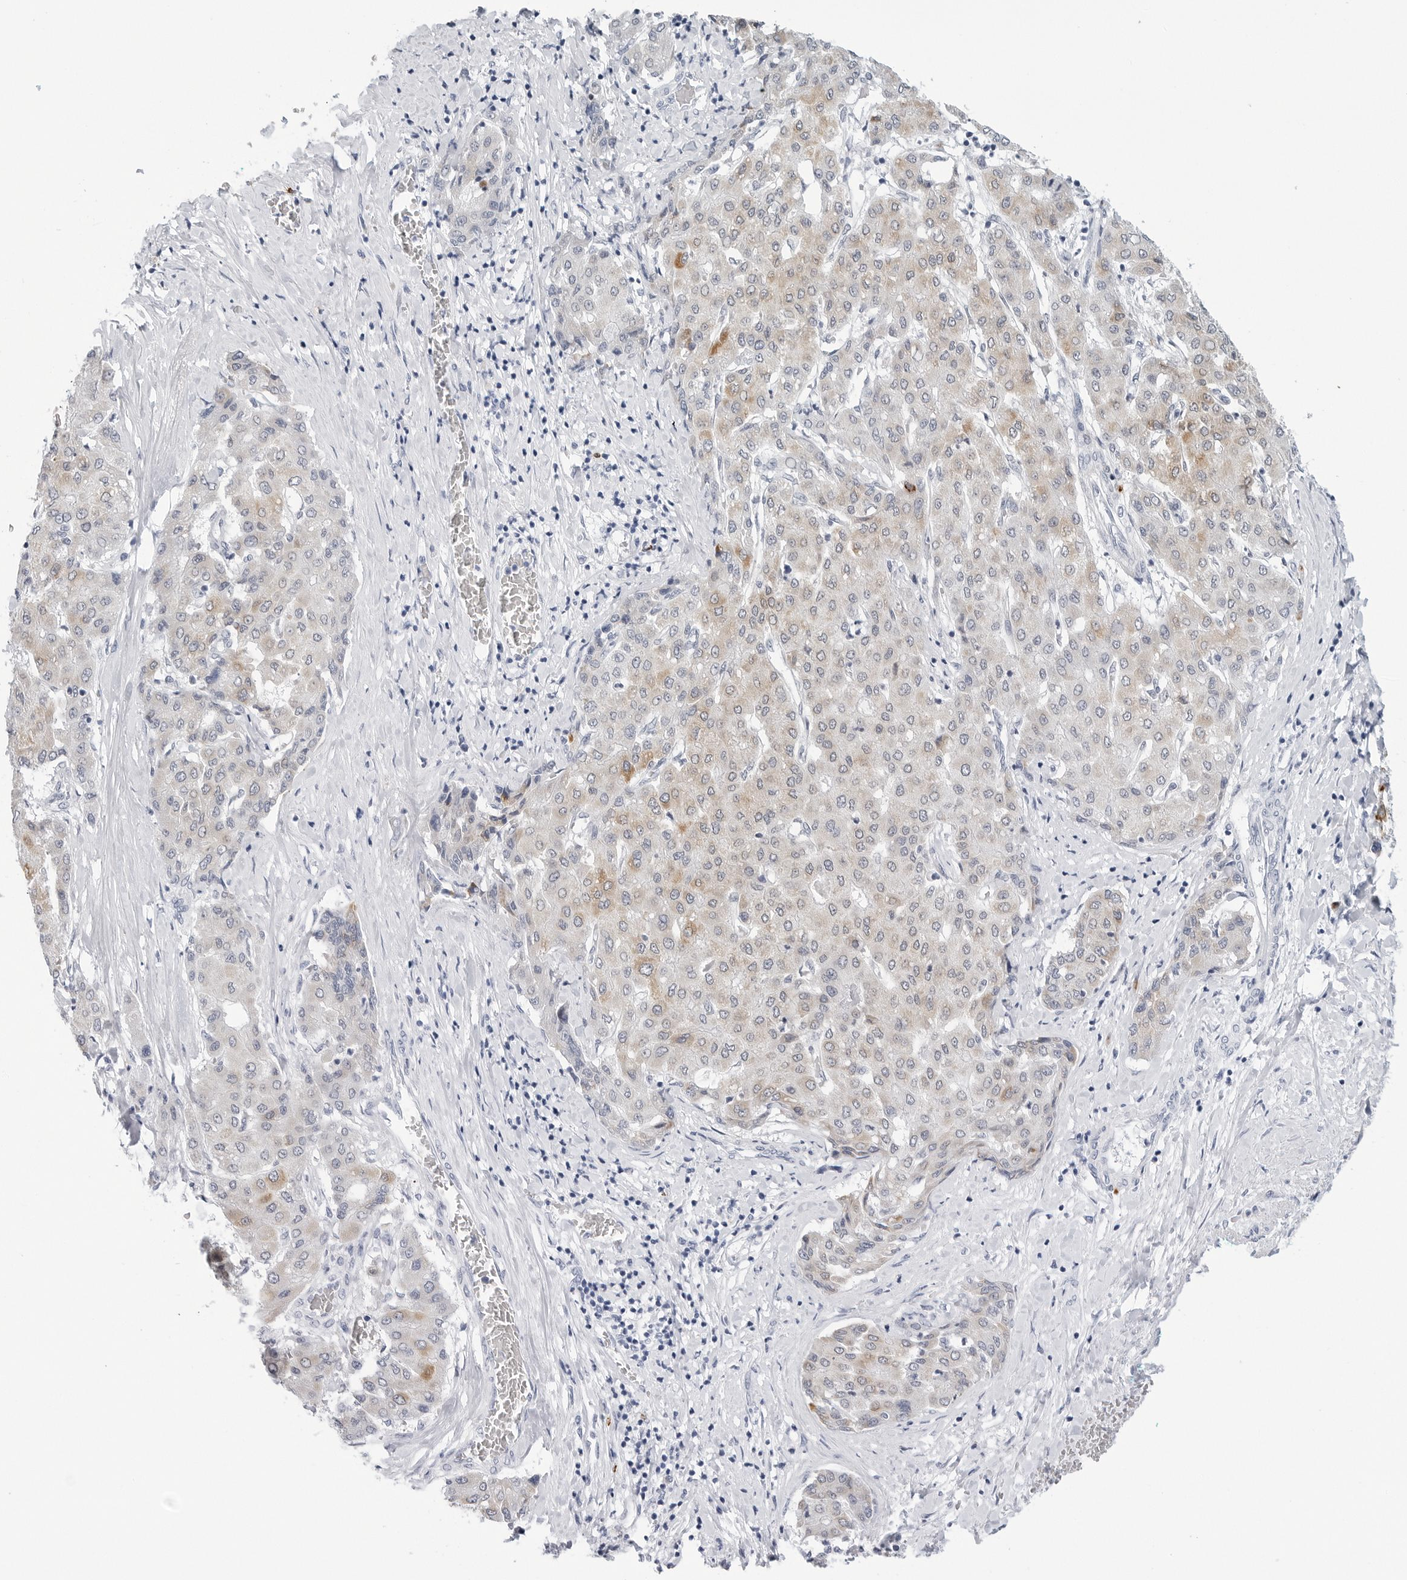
{"staining": {"intensity": "weak", "quantity": ">75%", "location": "cytoplasmic/membranous"}, "tissue": "liver cancer", "cell_type": "Tumor cells", "image_type": "cancer", "snomed": [{"axis": "morphology", "description": "Carcinoma, Hepatocellular, NOS"}, {"axis": "topography", "description": "Liver"}], "caption": "A low amount of weak cytoplasmic/membranous staining is identified in about >75% of tumor cells in liver hepatocellular carcinoma tissue.", "gene": "HSPB7", "patient": {"sex": "male", "age": 65}}